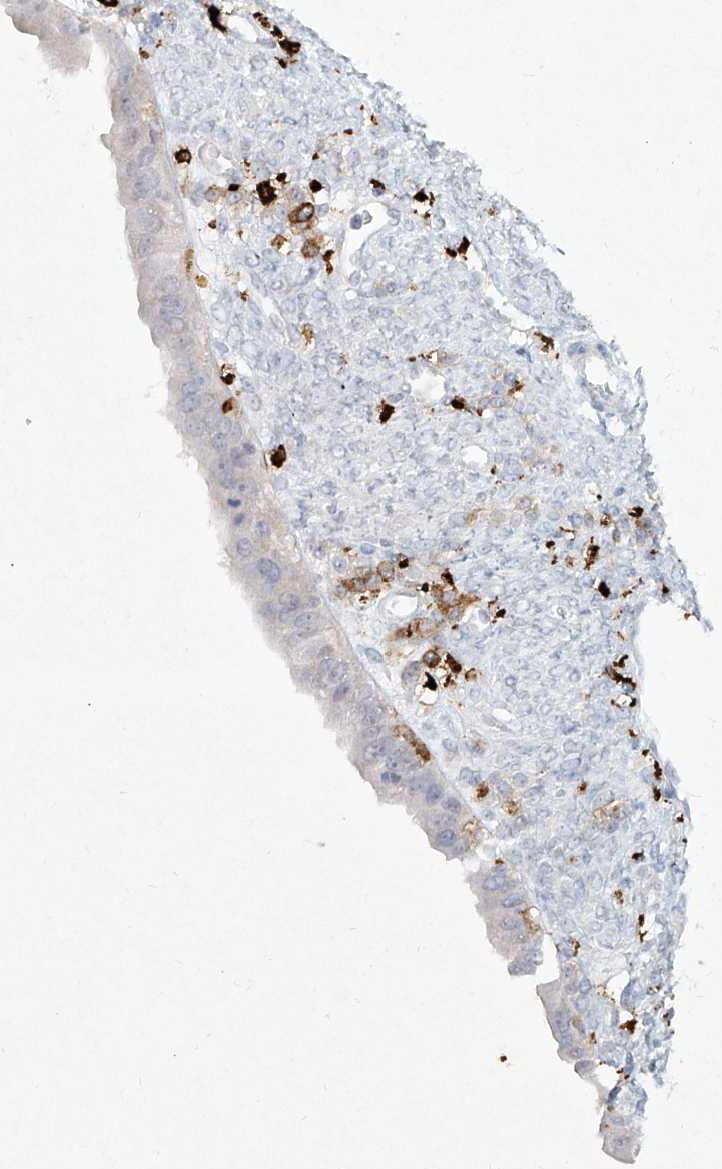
{"staining": {"intensity": "negative", "quantity": "none", "location": "none"}, "tissue": "ovarian cancer", "cell_type": "Tumor cells", "image_type": "cancer", "snomed": [{"axis": "morphology", "description": "Cystadenocarcinoma, serous, NOS"}, {"axis": "topography", "description": "Ovary"}], "caption": "The image demonstrates no staining of tumor cells in ovarian cancer (serous cystadenocarcinoma). (DAB IHC with hematoxylin counter stain).", "gene": "CD209", "patient": {"sex": "female", "age": 58}}